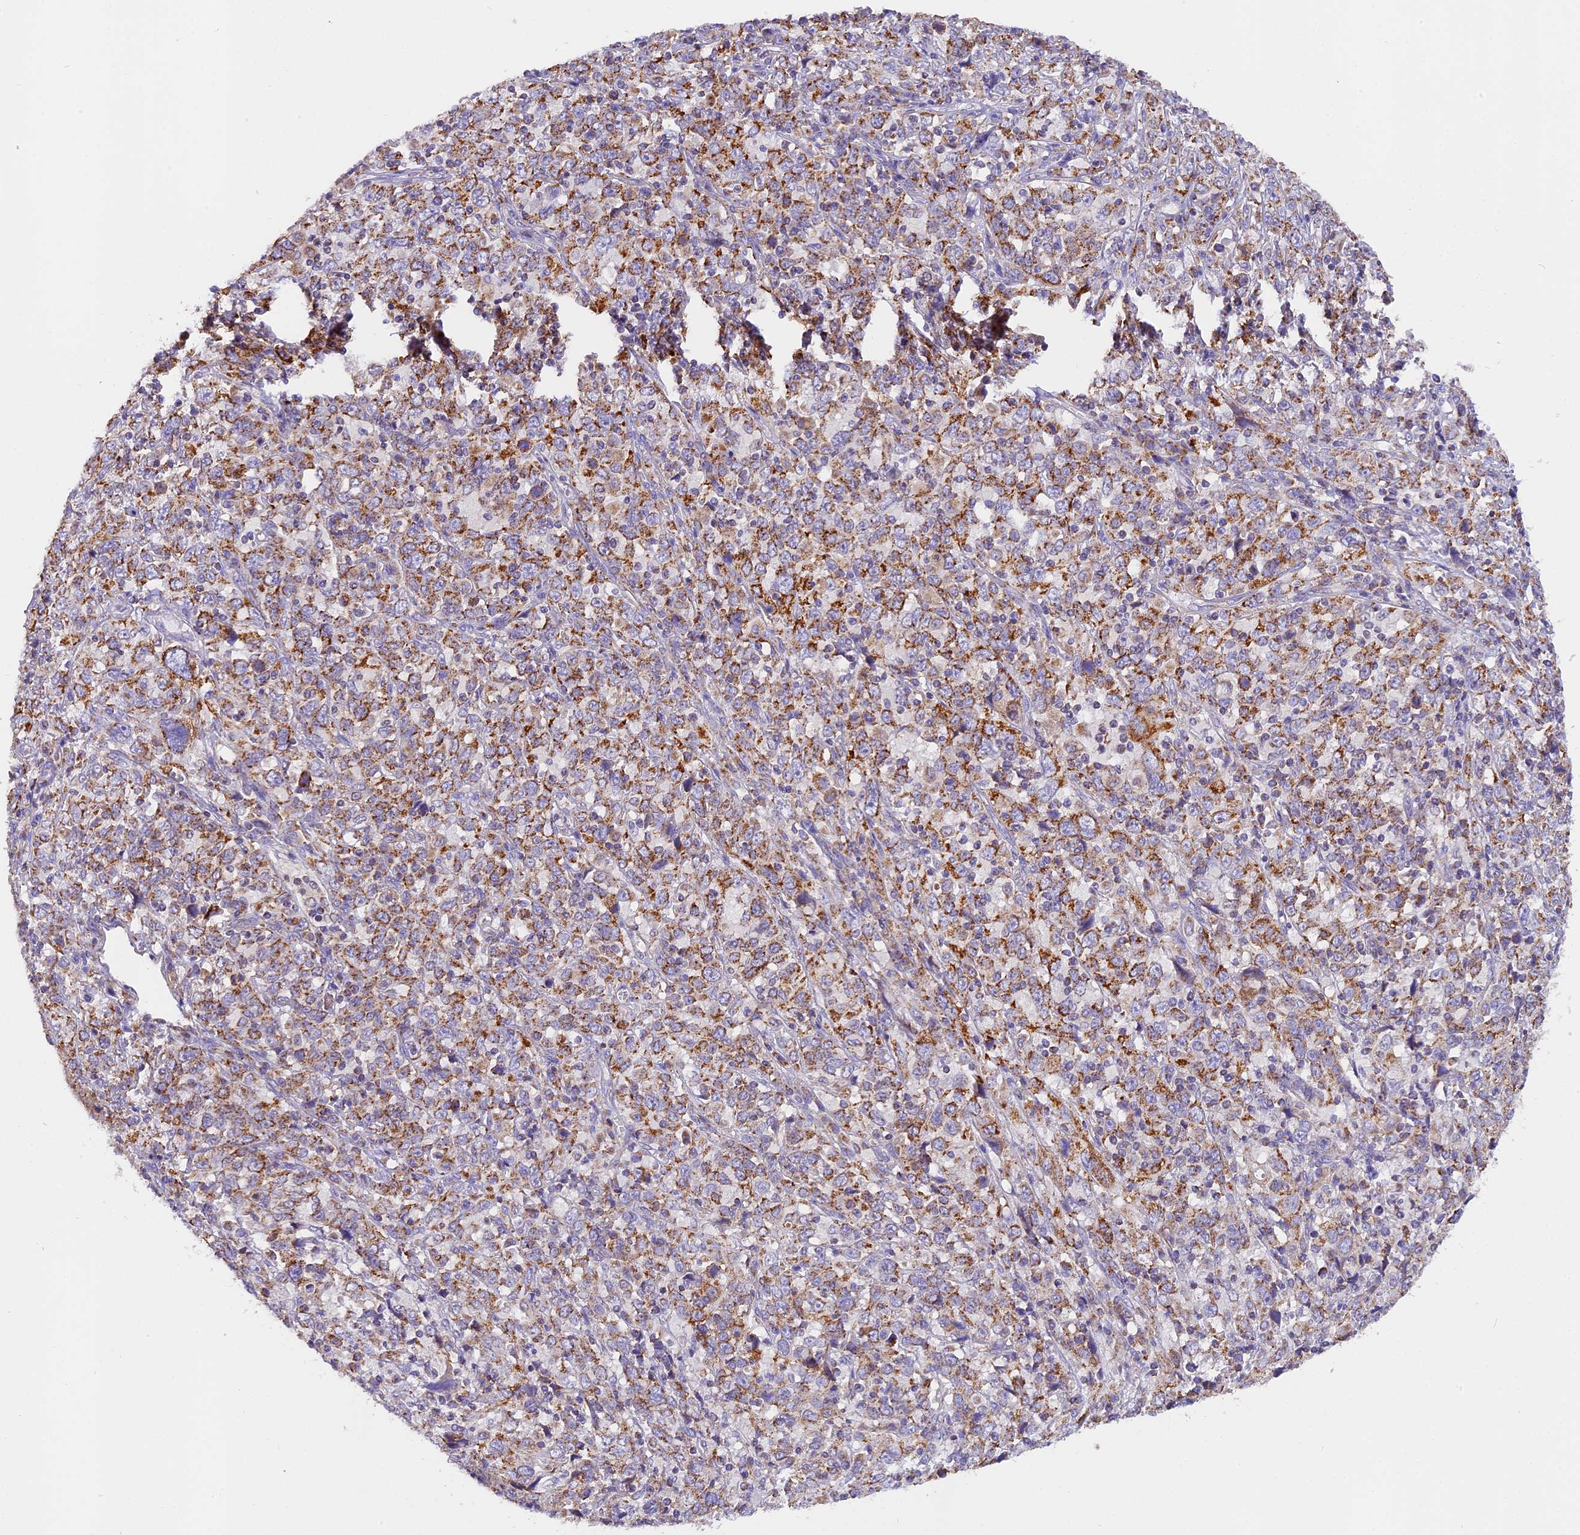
{"staining": {"intensity": "moderate", "quantity": ">75%", "location": "cytoplasmic/membranous"}, "tissue": "cervical cancer", "cell_type": "Tumor cells", "image_type": "cancer", "snomed": [{"axis": "morphology", "description": "Squamous cell carcinoma, NOS"}, {"axis": "topography", "description": "Cervix"}], "caption": "Approximately >75% of tumor cells in squamous cell carcinoma (cervical) display moderate cytoplasmic/membranous protein positivity as visualized by brown immunohistochemical staining.", "gene": "MGME1", "patient": {"sex": "female", "age": 46}}